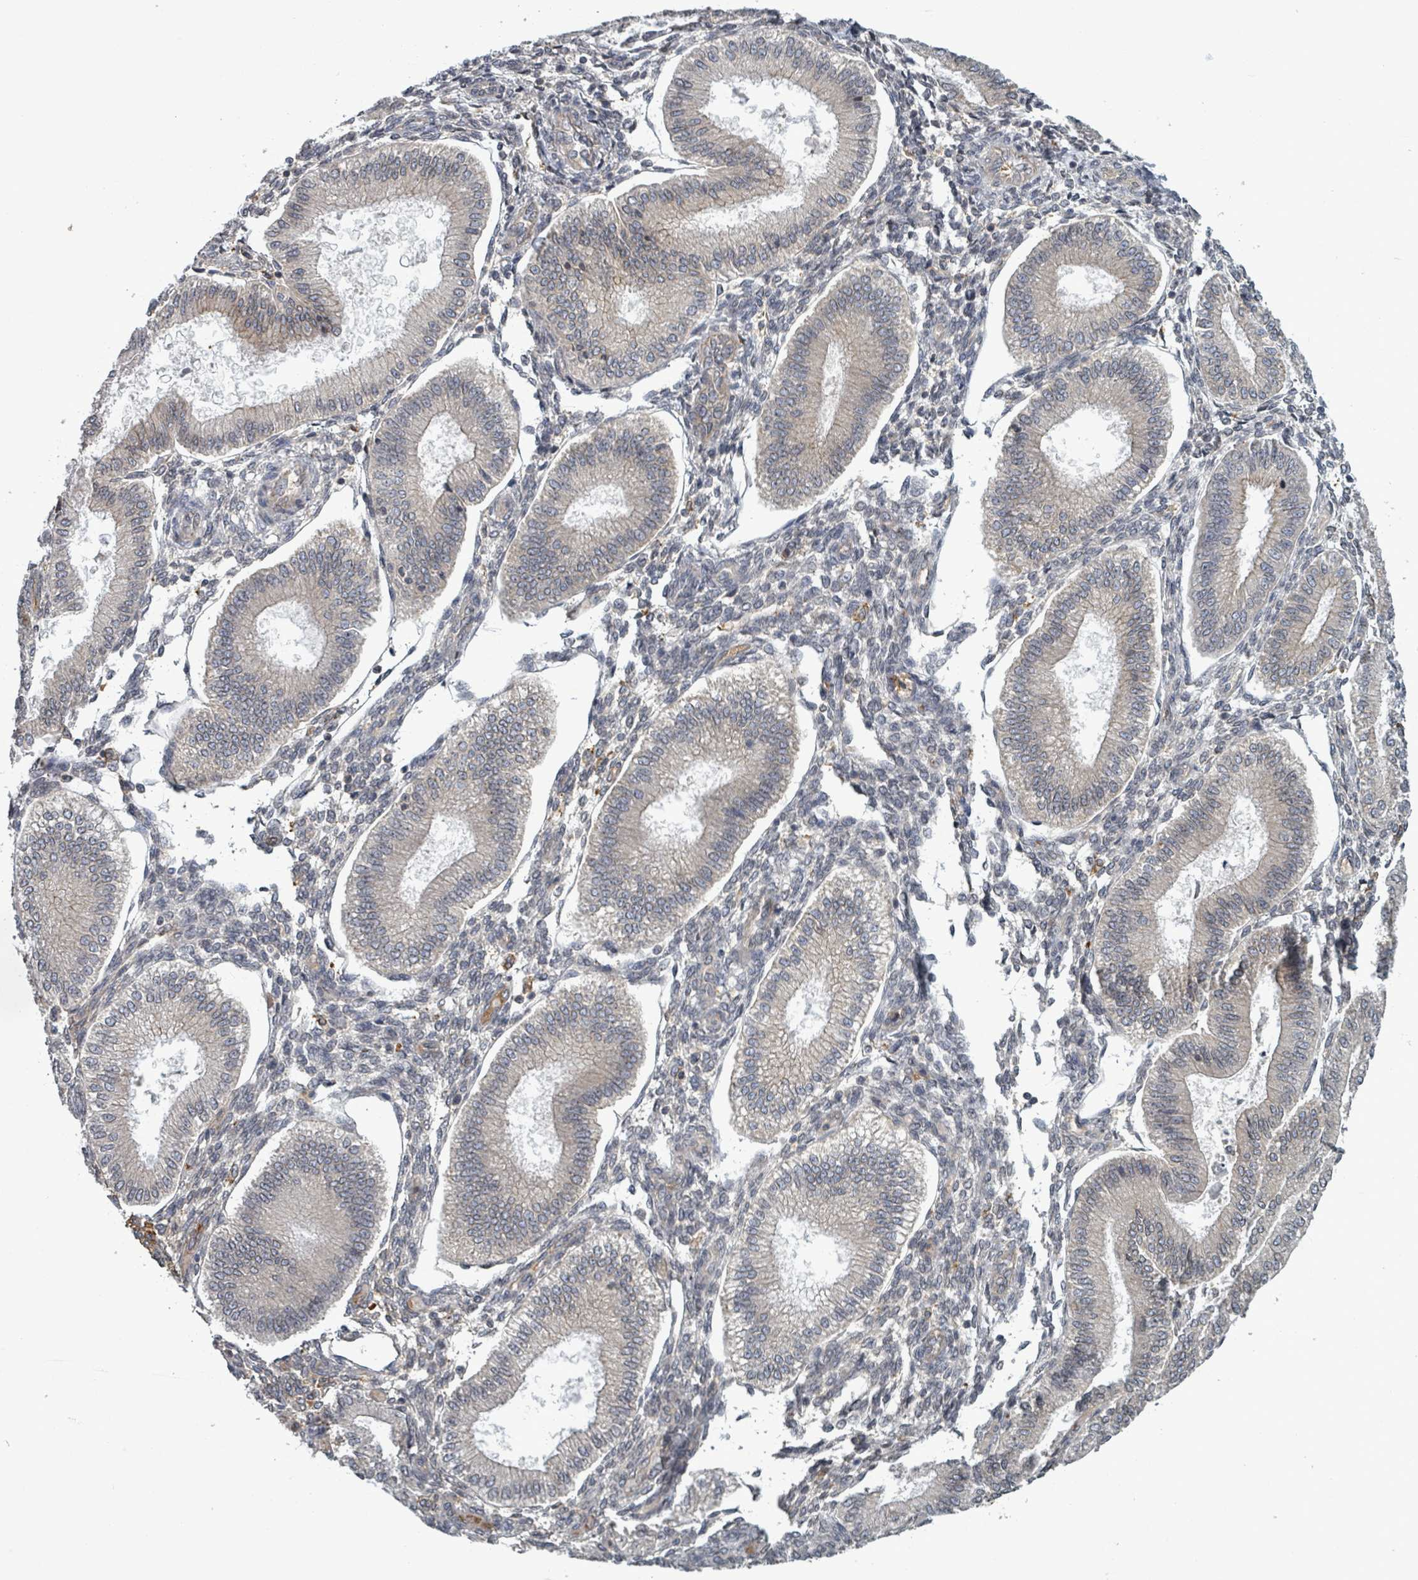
{"staining": {"intensity": "negative", "quantity": "none", "location": "none"}, "tissue": "endometrium", "cell_type": "Cells in endometrial stroma", "image_type": "normal", "snomed": [{"axis": "morphology", "description": "Normal tissue, NOS"}, {"axis": "topography", "description": "Endometrium"}], "caption": "Histopathology image shows no protein expression in cells in endometrial stroma of benign endometrium.", "gene": "GRM8", "patient": {"sex": "female", "age": 39}}